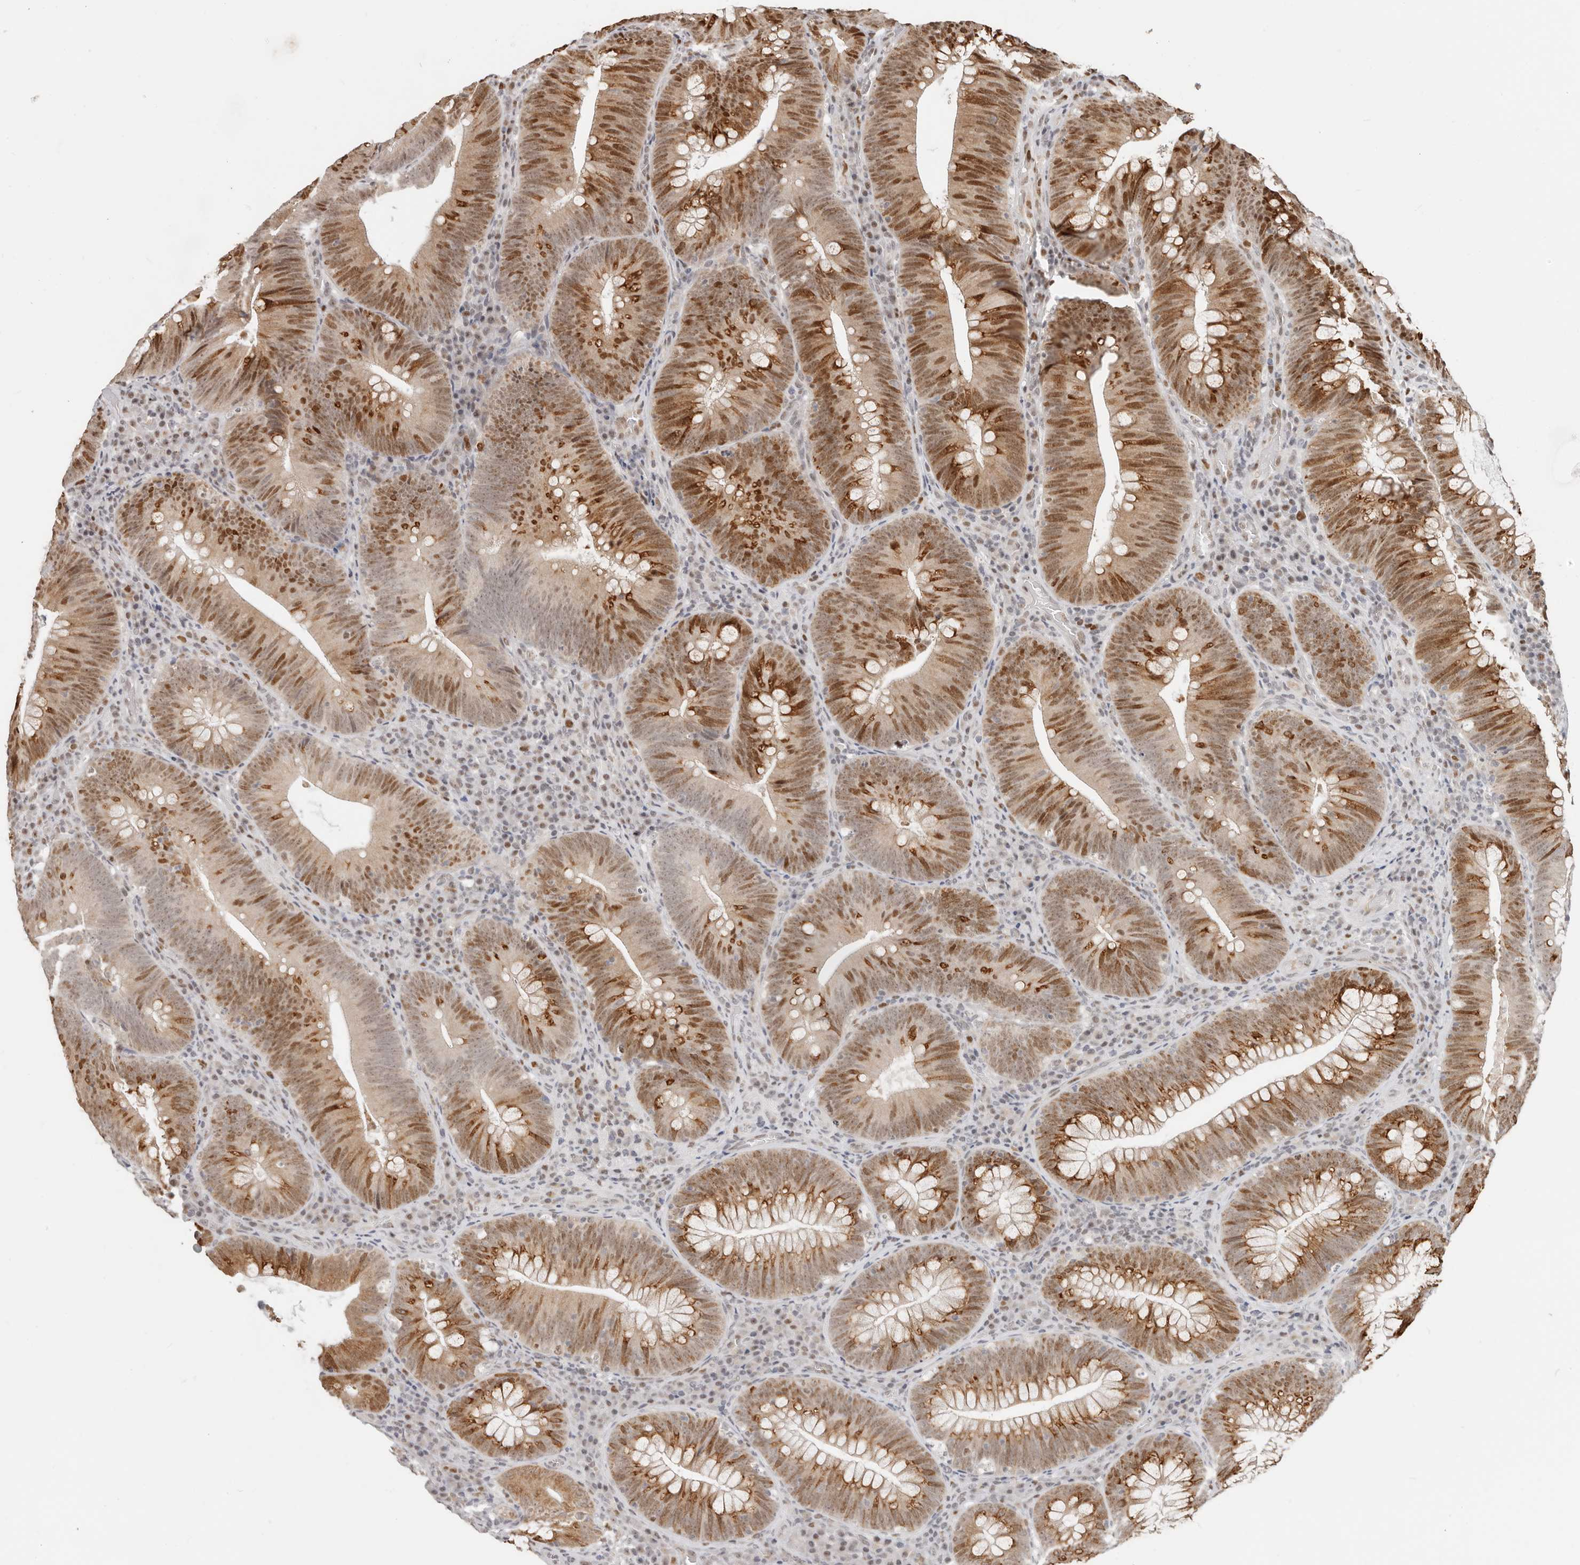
{"staining": {"intensity": "strong", "quantity": ">75%", "location": "cytoplasmic/membranous,nuclear"}, "tissue": "colorectal cancer", "cell_type": "Tumor cells", "image_type": "cancer", "snomed": [{"axis": "morphology", "description": "Normal tissue, NOS"}, {"axis": "topography", "description": "Colon"}], "caption": "Protein expression analysis of human colorectal cancer reveals strong cytoplasmic/membranous and nuclear expression in about >75% of tumor cells. The protein is shown in brown color, while the nuclei are stained blue.", "gene": "RFC2", "patient": {"sex": "female", "age": 82}}